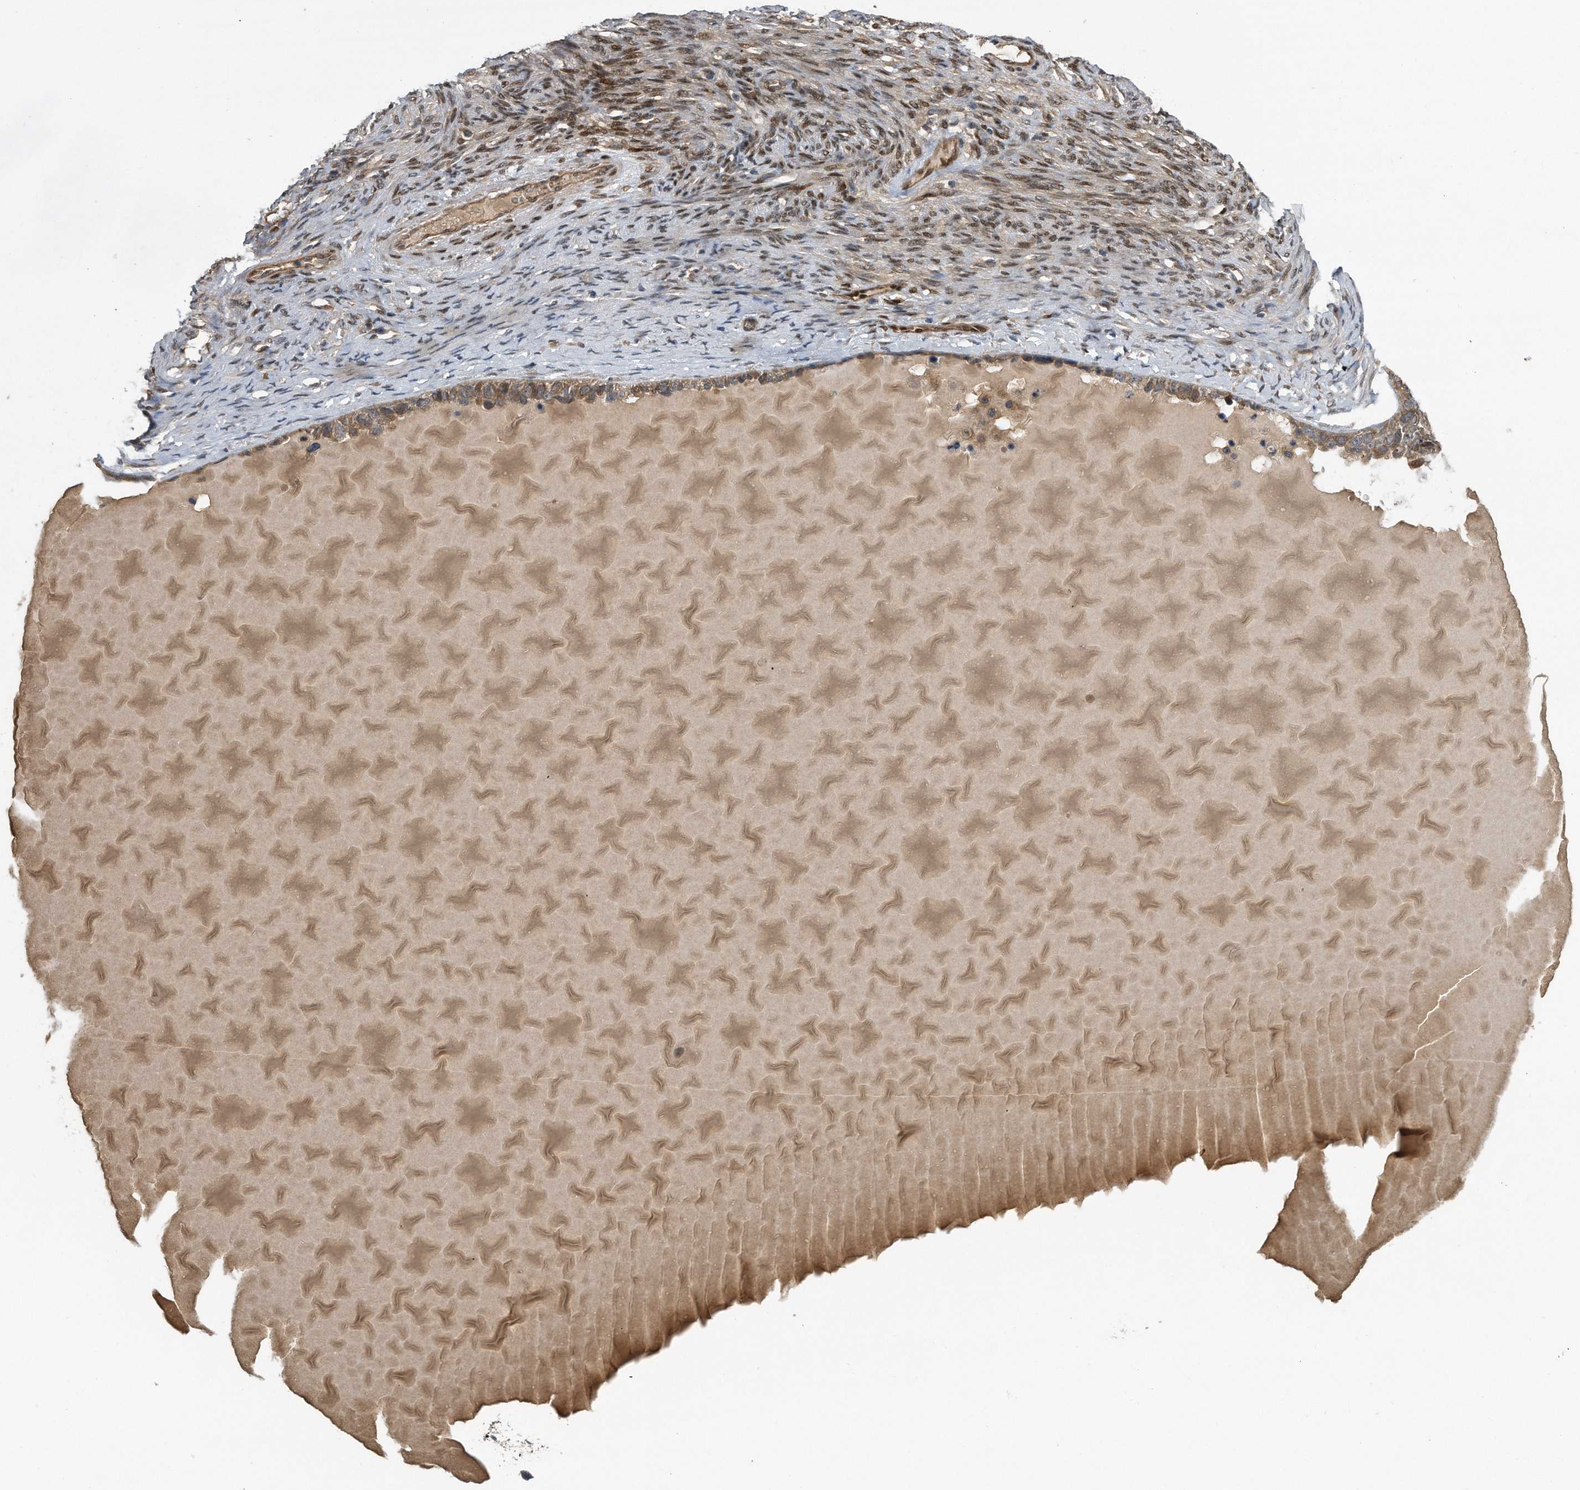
{"staining": {"intensity": "moderate", "quantity": ">75%", "location": "cytoplasmic/membranous"}, "tissue": "ovarian cancer", "cell_type": "Tumor cells", "image_type": "cancer", "snomed": [{"axis": "morphology", "description": "Cystadenocarcinoma, serous, NOS"}, {"axis": "topography", "description": "Ovary"}], "caption": "About >75% of tumor cells in human ovarian serous cystadenocarcinoma reveal moderate cytoplasmic/membranous protein staining as visualized by brown immunohistochemical staining.", "gene": "ZNF79", "patient": {"sex": "female", "age": 44}}